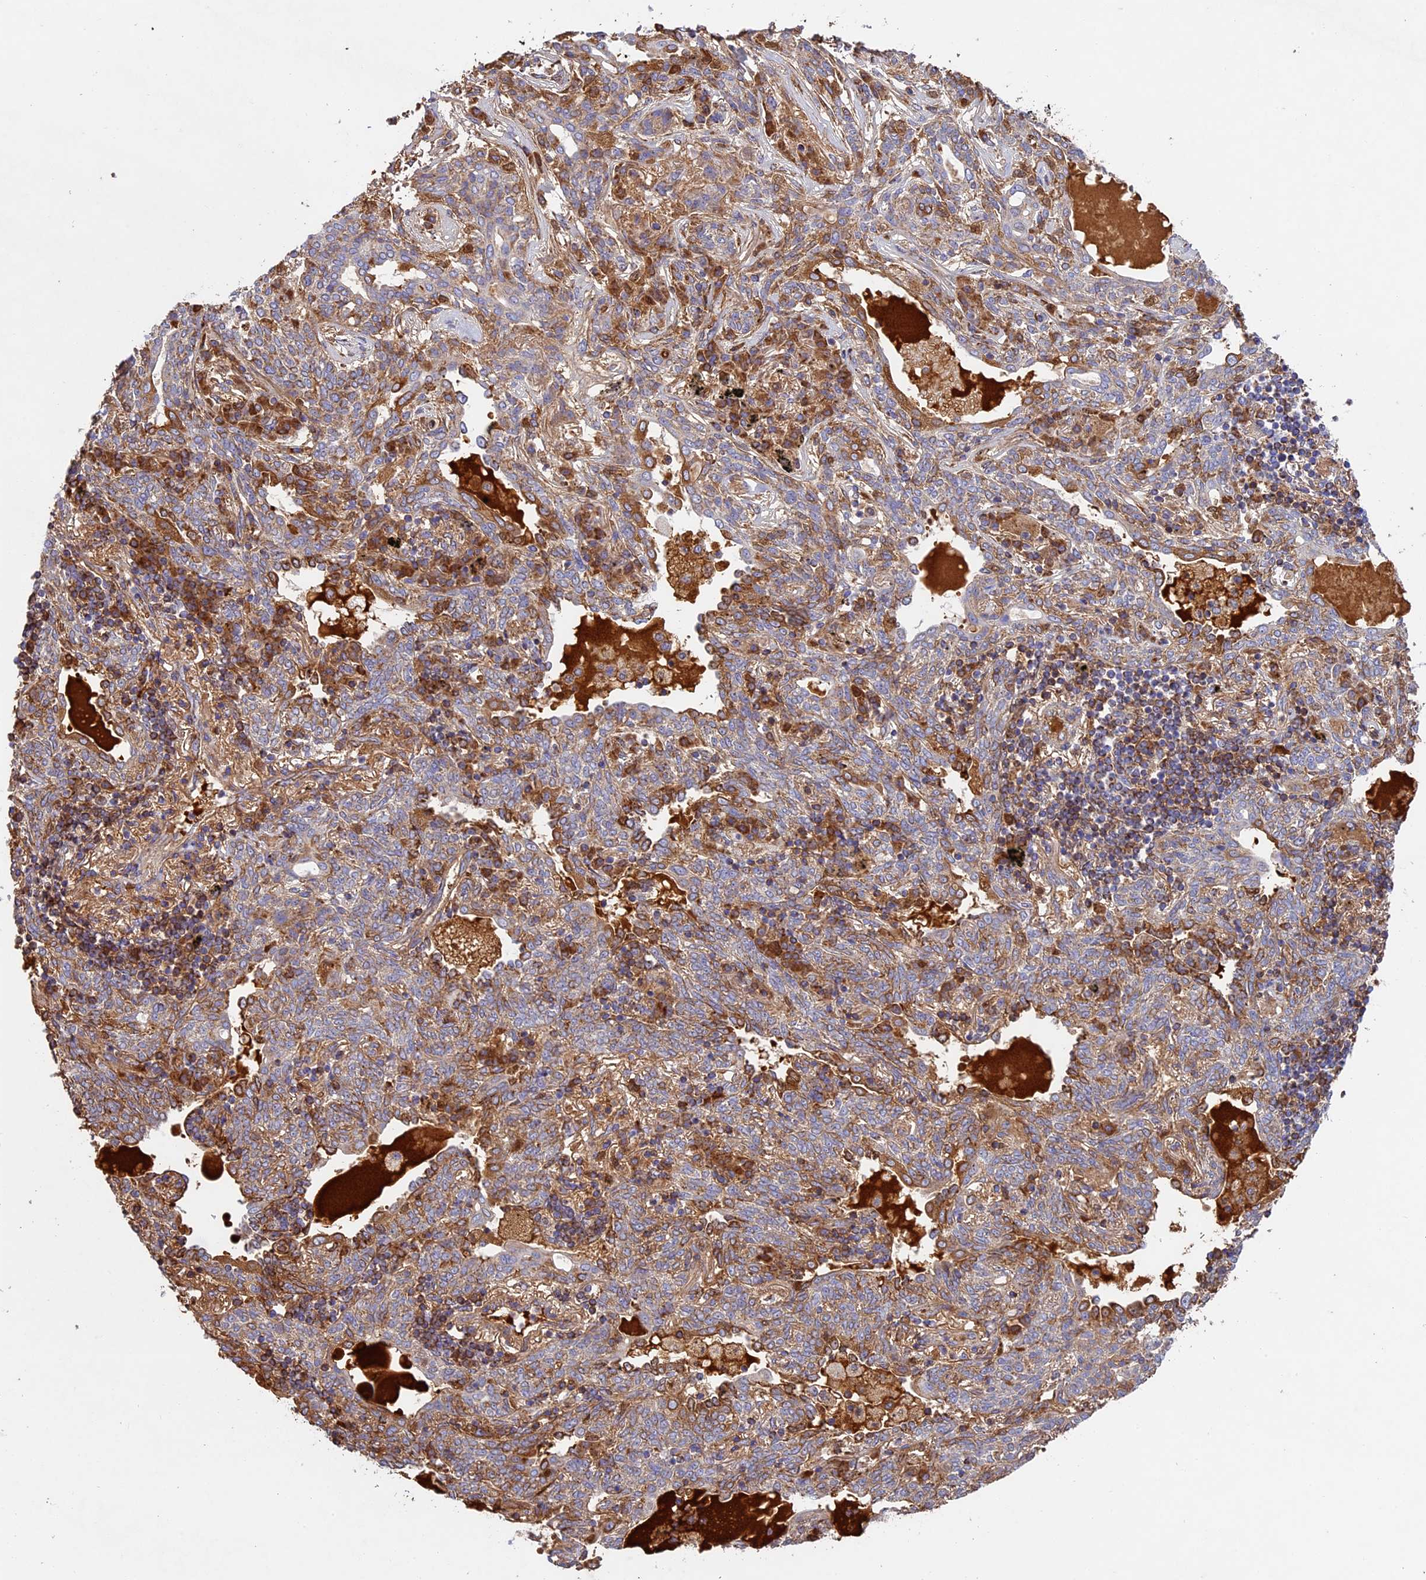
{"staining": {"intensity": "moderate", "quantity": ">75%", "location": "cytoplasmic/membranous"}, "tissue": "lung cancer", "cell_type": "Tumor cells", "image_type": "cancer", "snomed": [{"axis": "morphology", "description": "Squamous cell carcinoma, NOS"}, {"axis": "topography", "description": "Lung"}], "caption": "Protein expression analysis of human lung cancer (squamous cell carcinoma) reveals moderate cytoplasmic/membranous staining in about >75% of tumor cells.", "gene": "OCEL1", "patient": {"sex": "female", "age": 70}}